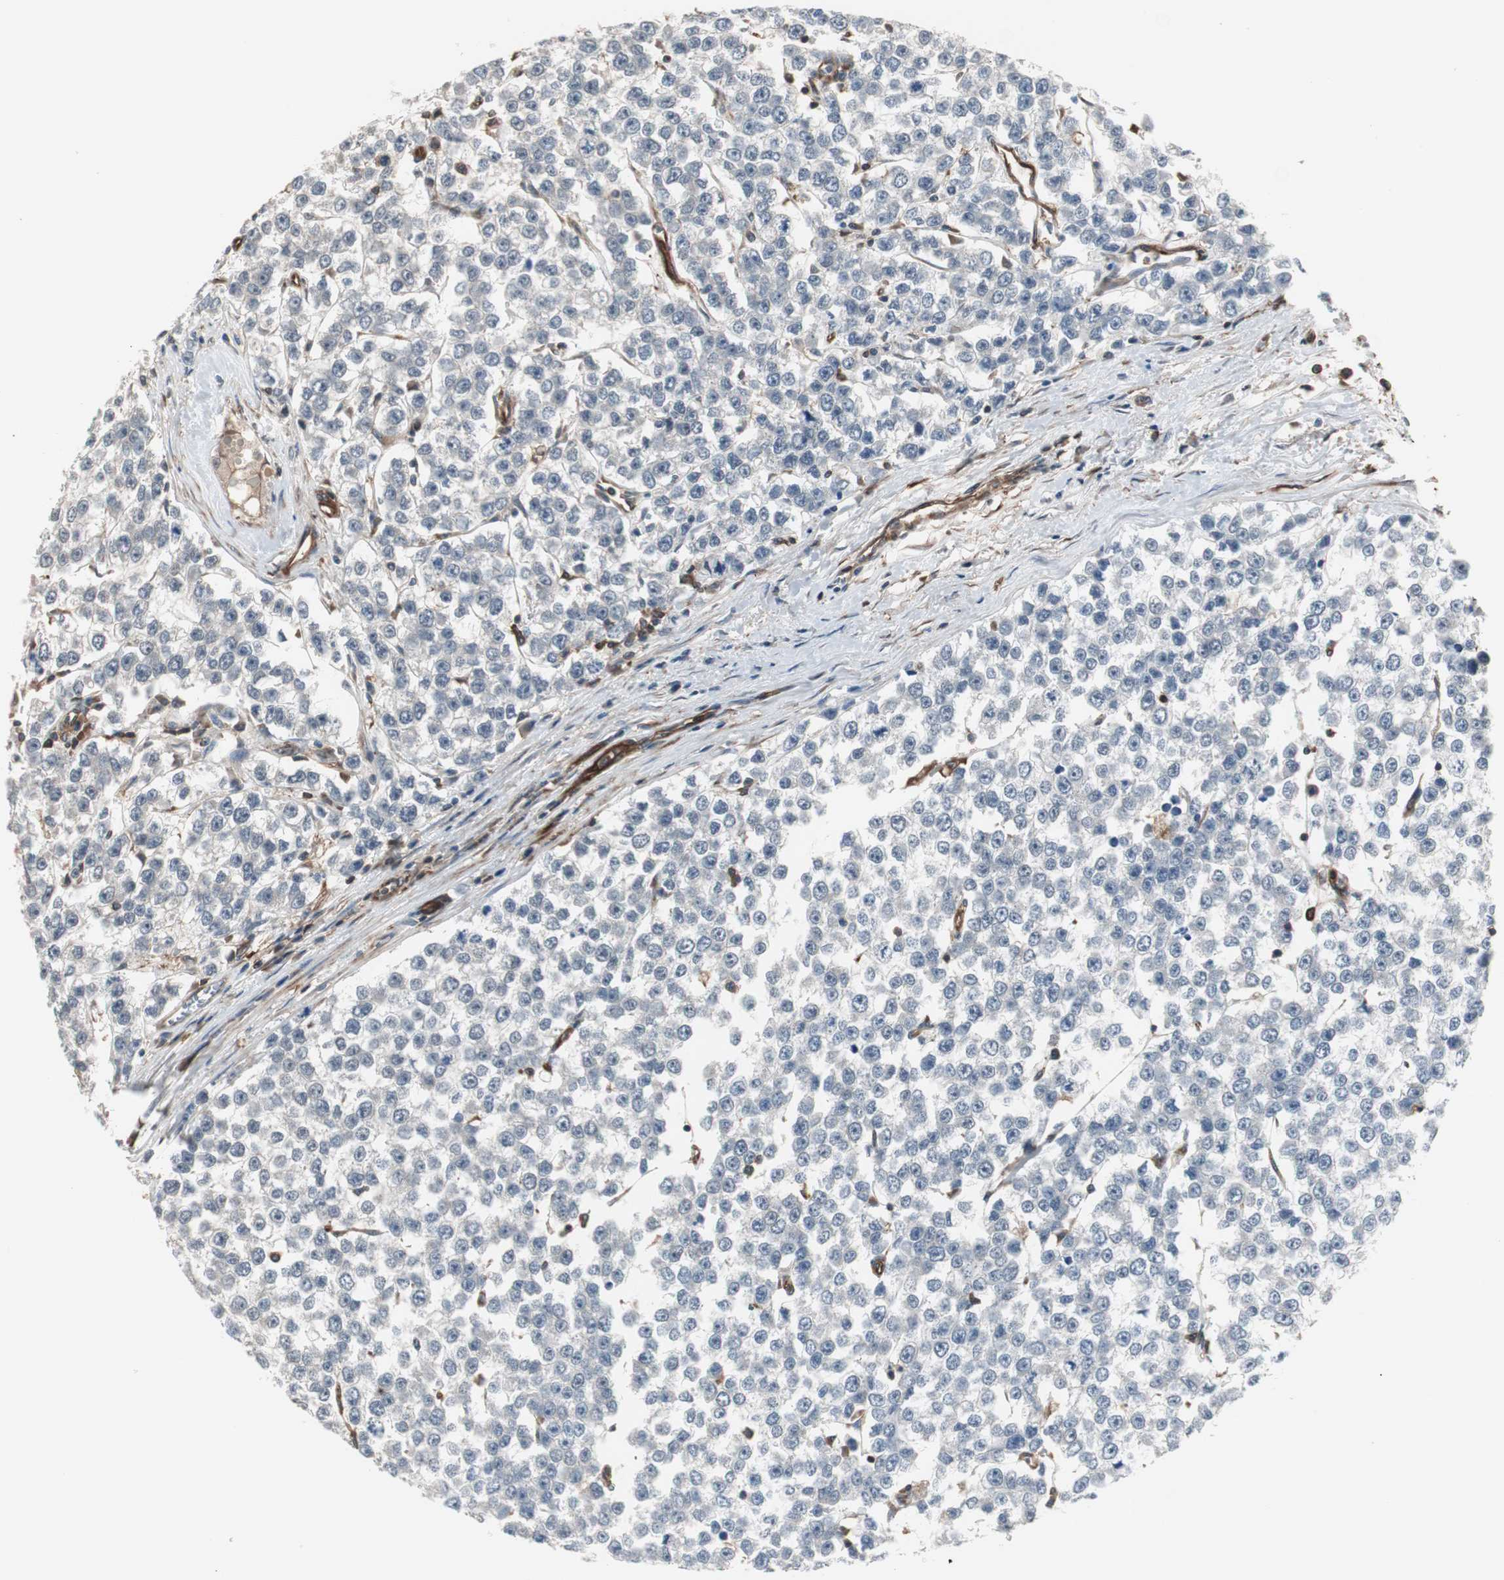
{"staining": {"intensity": "negative", "quantity": "none", "location": "none"}, "tissue": "testis cancer", "cell_type": "Tumor cells", "image_type": "cancer", "snomed": [{"axis": "morphology", "description": "Seminoma, NOS"}, {"axis": "morphology", "description": "Carcinoma, Embryonal, NOS"}, {"axis": "topography", "description": "Testis"}], "caption": "The histopathology image demonstrates no significant staining in tumor cells of testis cancer.", "gene": "CAPNS1", "patient": {"sex": "male", "age": 52}}